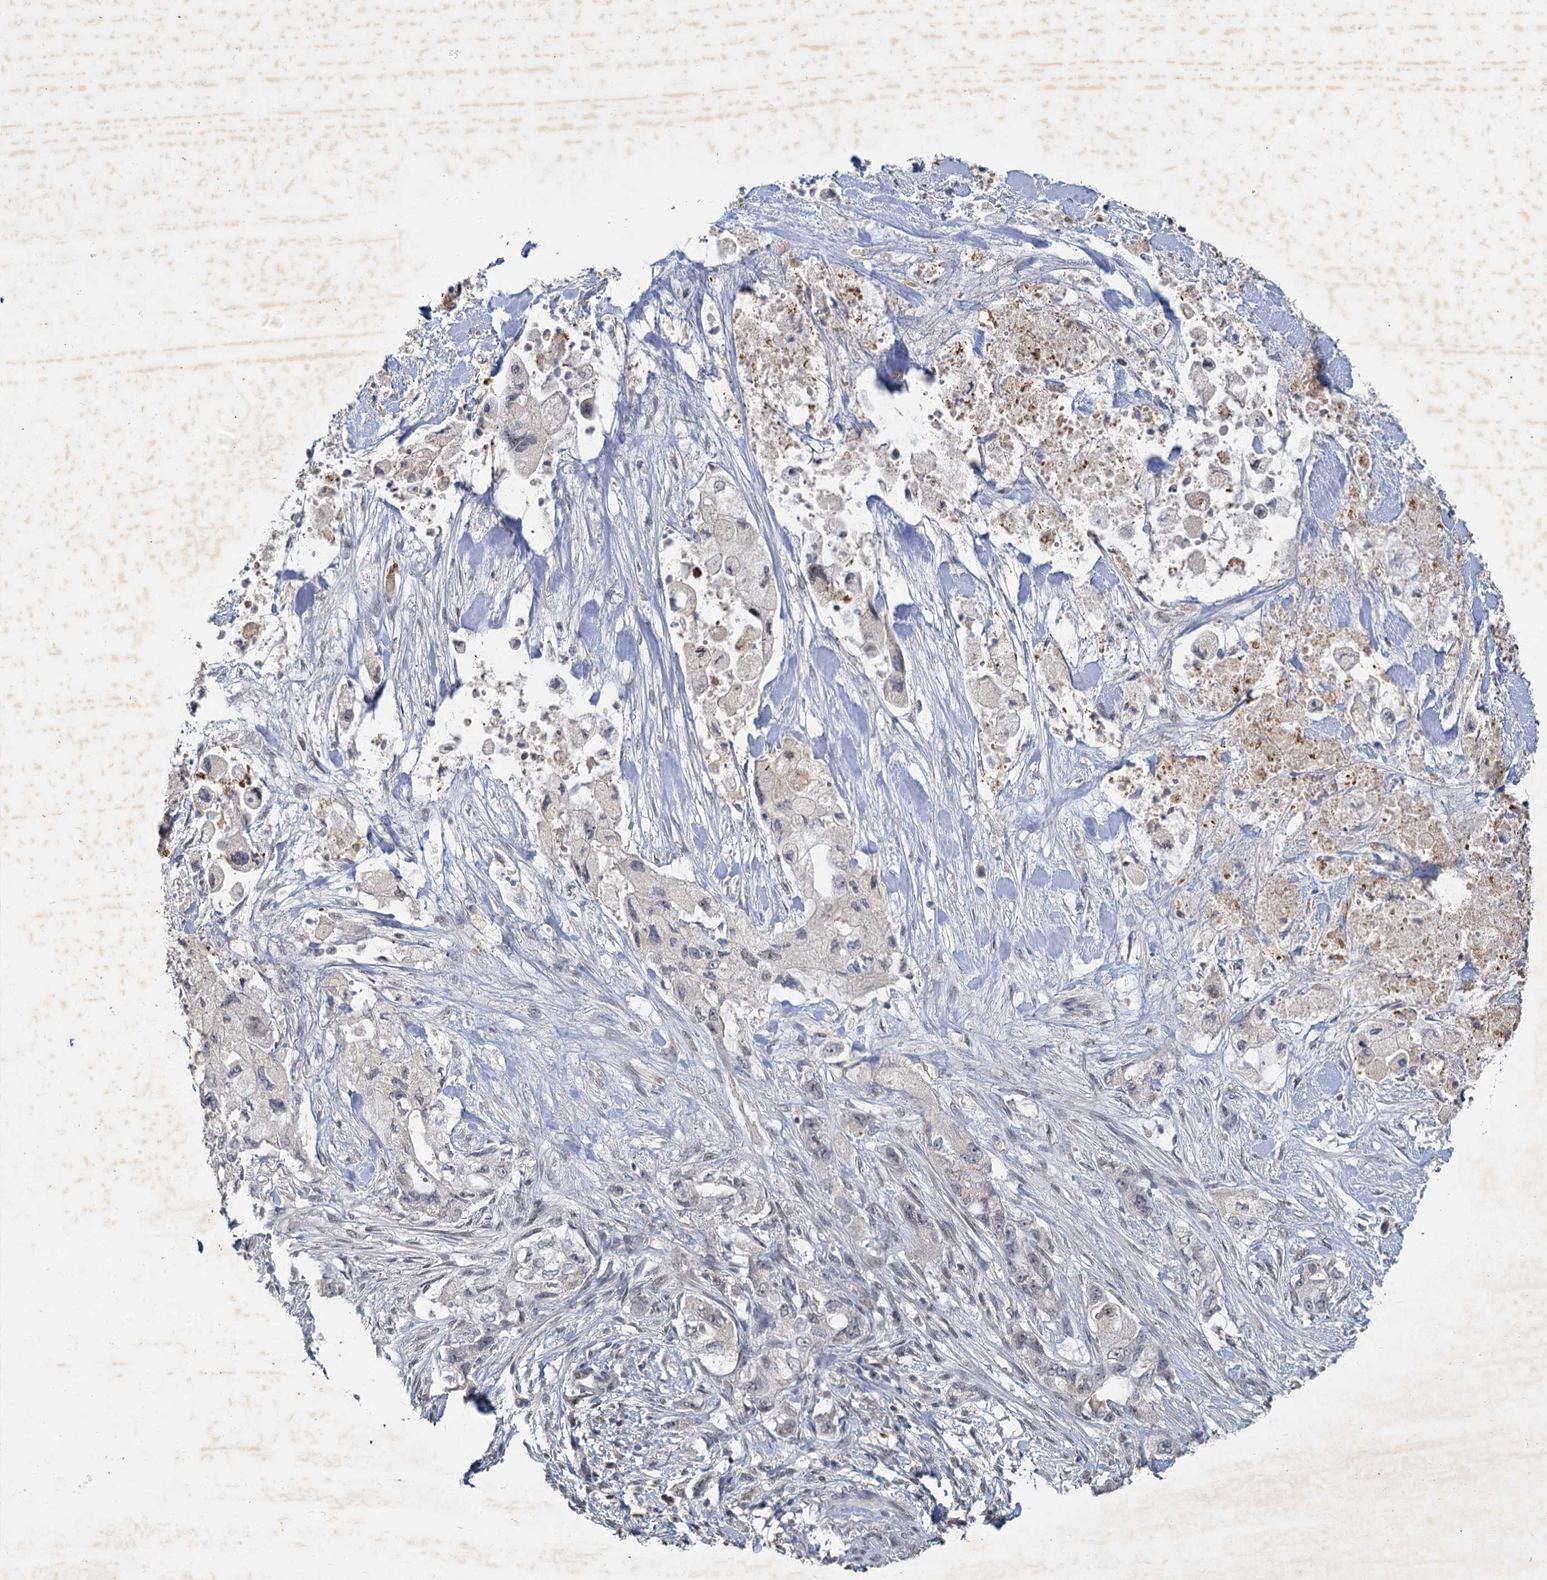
{"staining": {"intensity": "negative", "quantity": "none", "location": "none"}, "tissue": "pancreatic cancer", "cell_type": "Tumor cells", "image_type": "cancer", "snomed": [{"axis": "morphology", "description": "Adenocarcinoma, NOS"}, {"axis": "topography", "description": "Pancreas"}], "caption": "Immunohistochemical staining of human pancreatic cancer (adenocarcinoma) shows no significant expression in tumor cells. (IHC, brightfield microscopy, high magnification).", "gene": "MUCL1", "patient": {"sex": "female", "age": 73}}